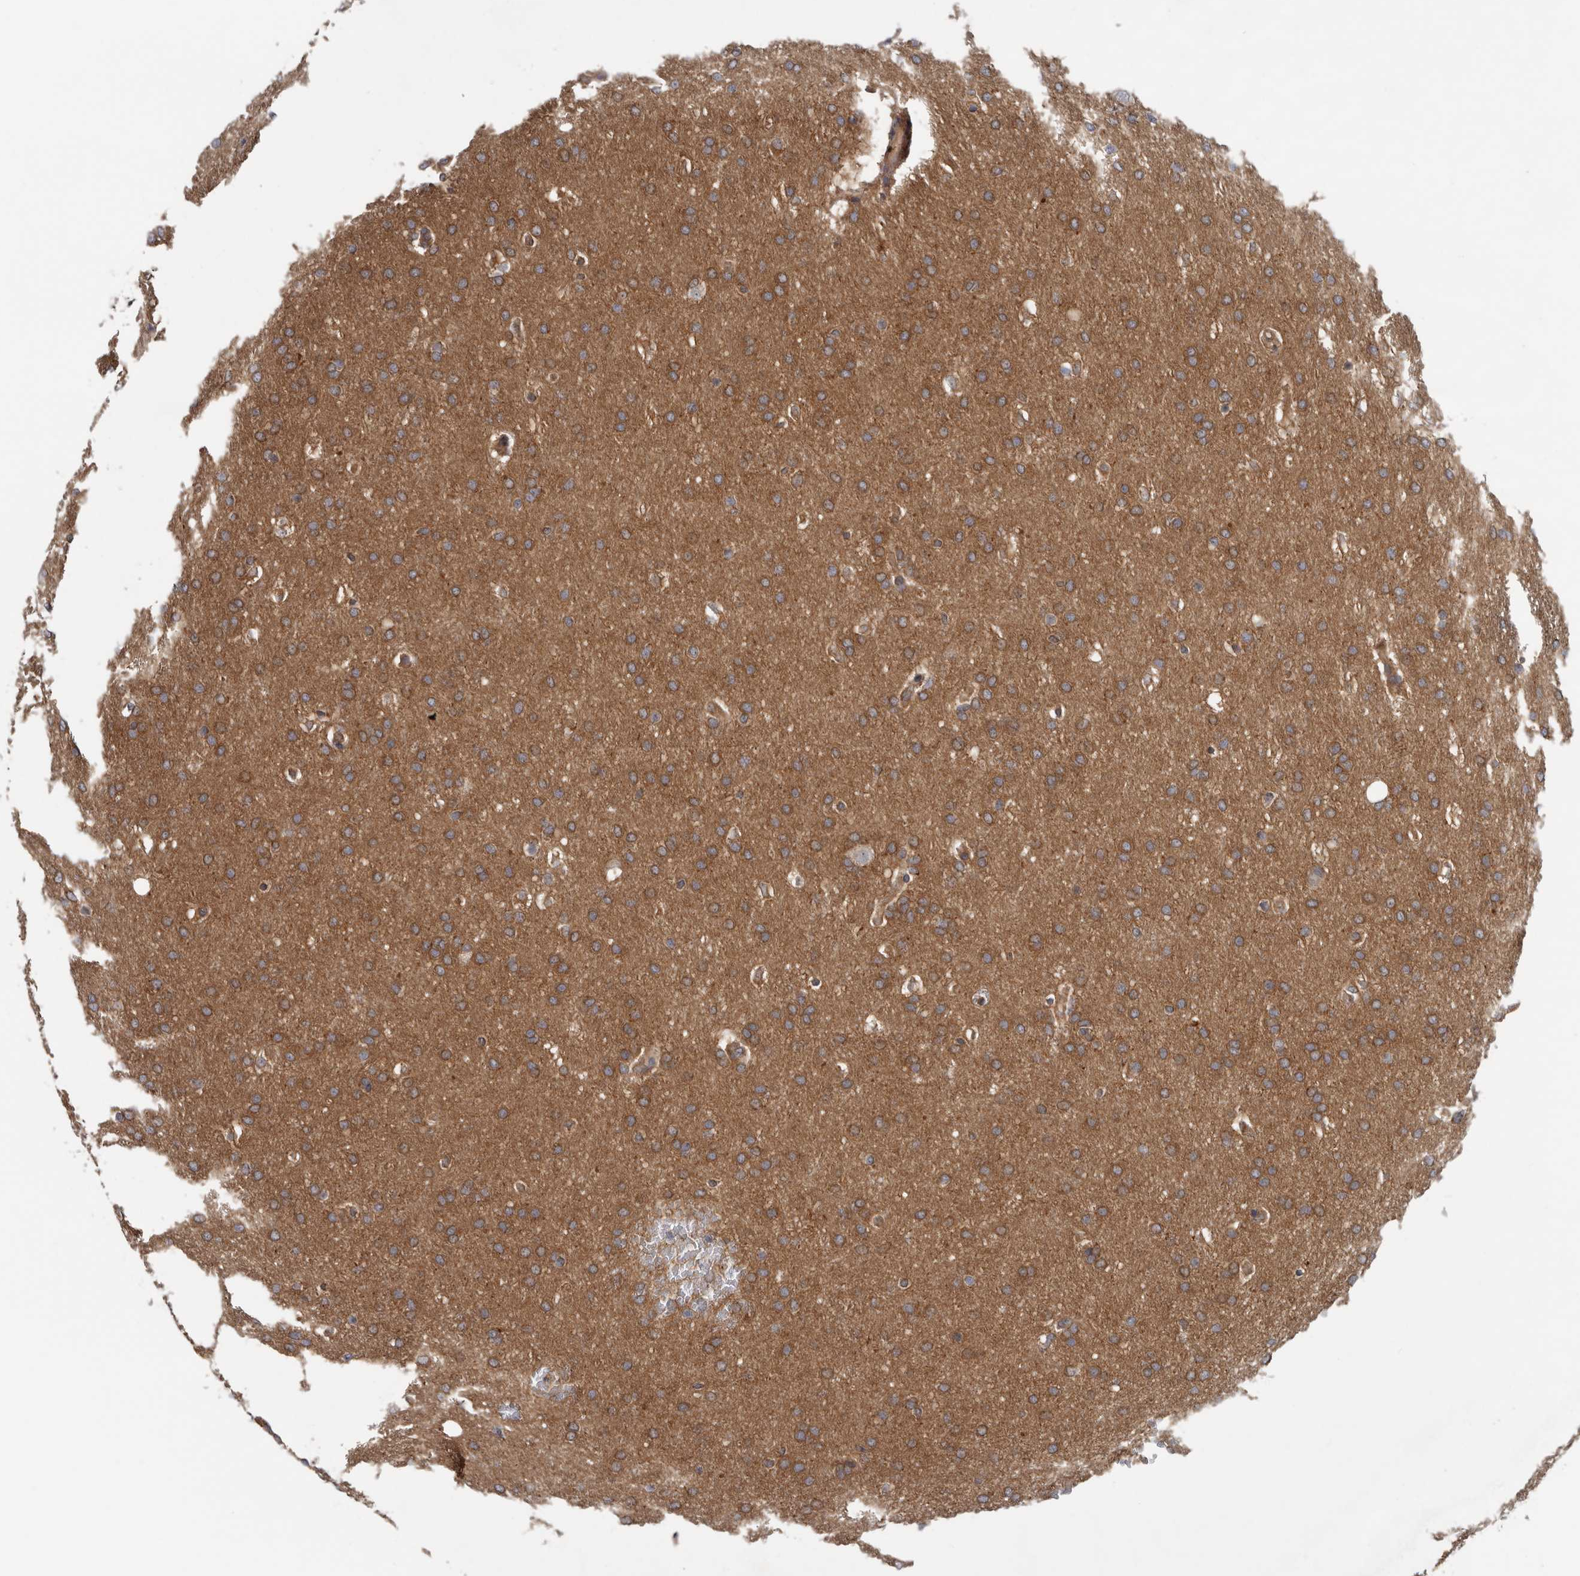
{"staining": {"intensity": "moderate", "quantity": ">75%", "location": "cytoplasmic/membranous"}, "tissue": "glioma", "cell_type": "Tumor cells", "image_type": "cancer", "snomed": [{"axis": "morphology", "description": "Glioma, malignant, Low grade"}, {"axis": "topography", "description": "Brain"}], "caption": "The image displays a brown stain indicating the presence of a protein in the cytoplasmic/membranous of tumor cells in malignant low-grade glioma.", "gene": "HINT3", "patient": {"sex": "female", "age": 37}}